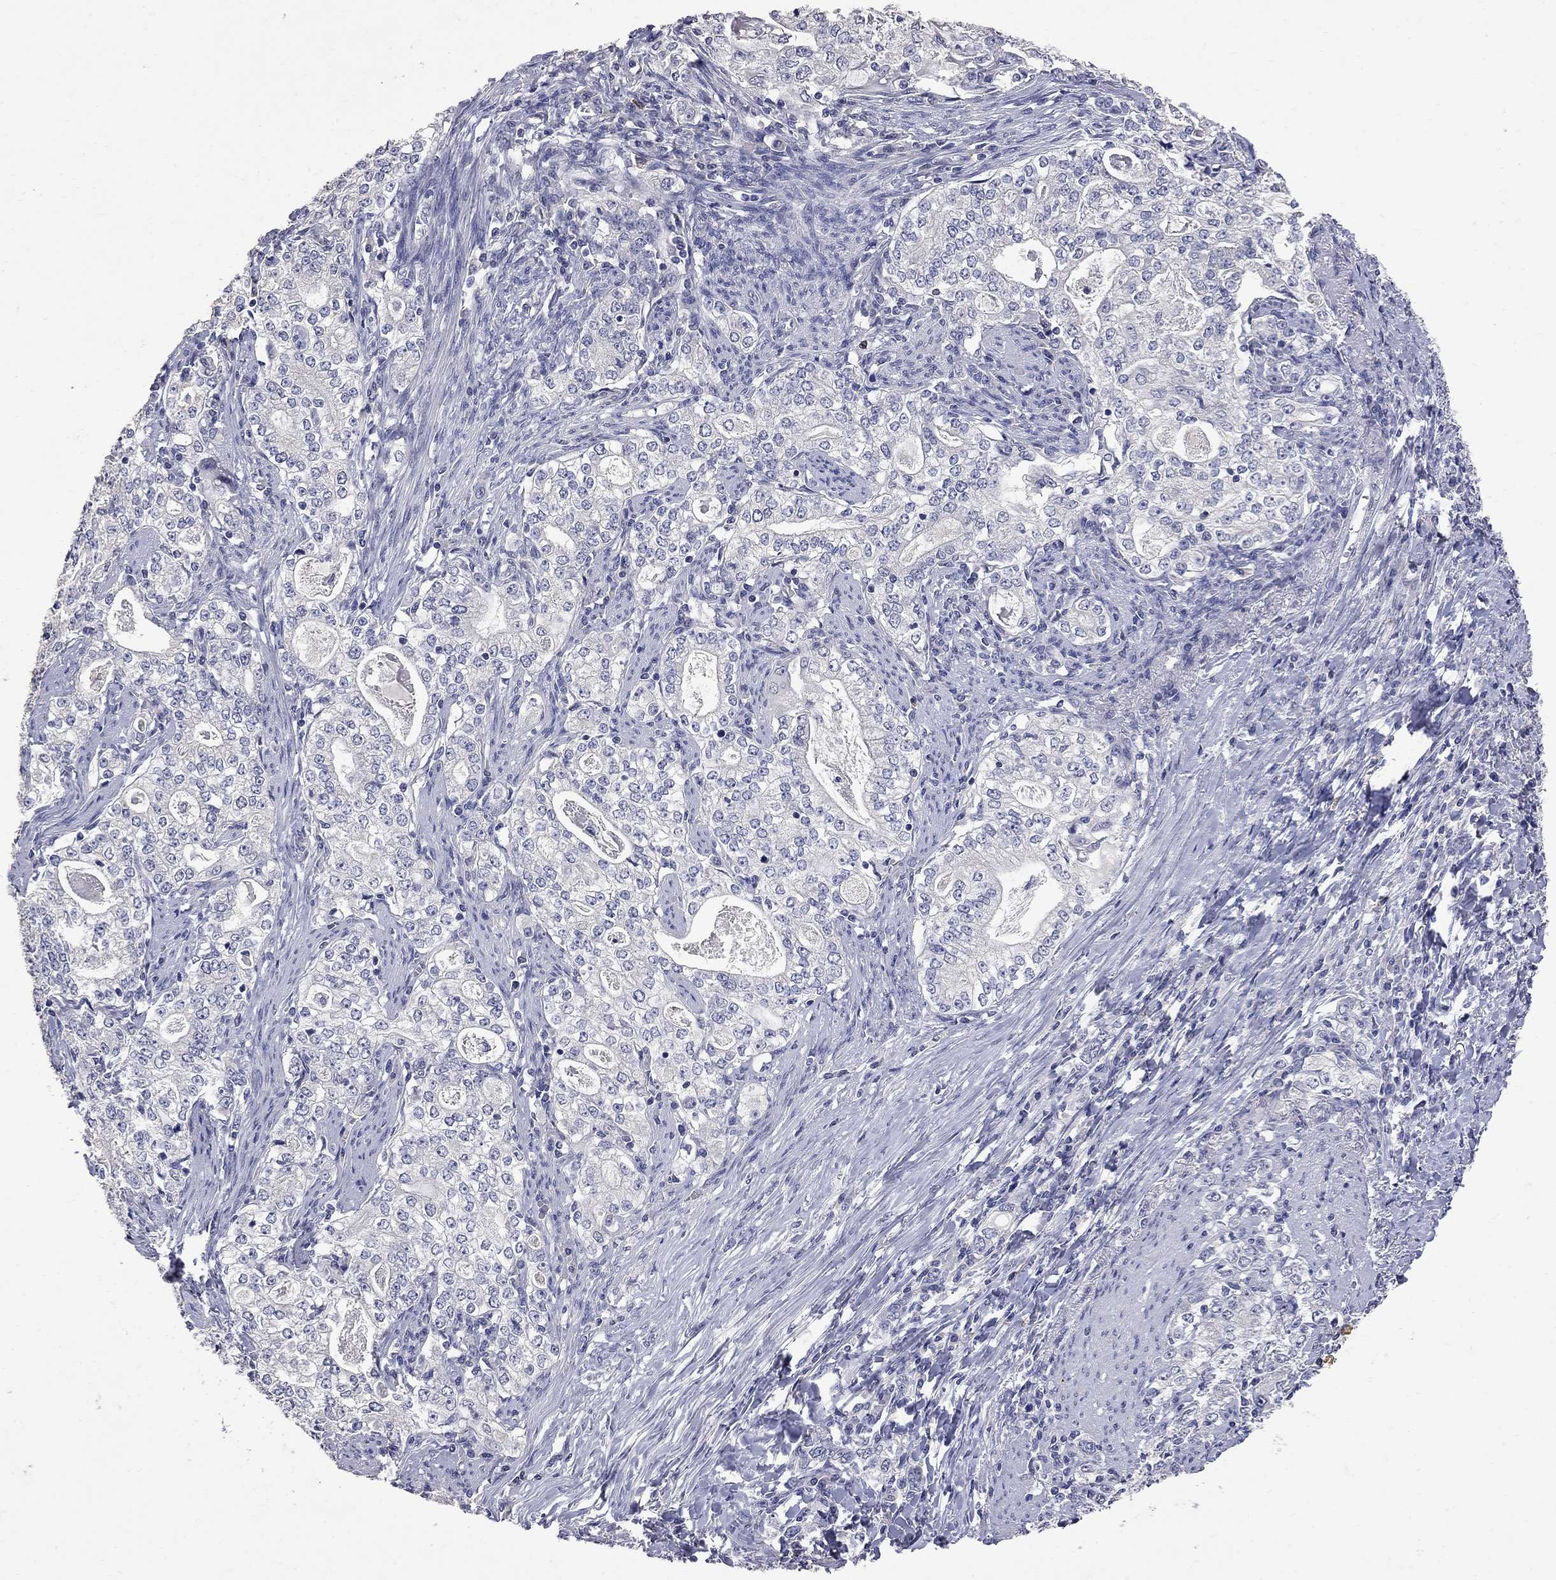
{"staining": {"intensity": "negative", "quantity": "none", "location": "none"}, "tissue": "stomach cancer", "cell_type": "Tumor cells", "image_type": "cancer", "snomed": [{"axis": "morphology", "description": "Adenocarcinoma, NOS"}, {"axis": "topography", "description": "Stomach, lower"}], "caption": "Immunohistochemistry image of neoplastic tissue: stomach adenocarcinoma stained with DAB exhibits no significant protein positivity in tumor cells. Nuclei are stained in blue.", "gene": "NOS2", "patient": {"sex": "female", "age": 72}}